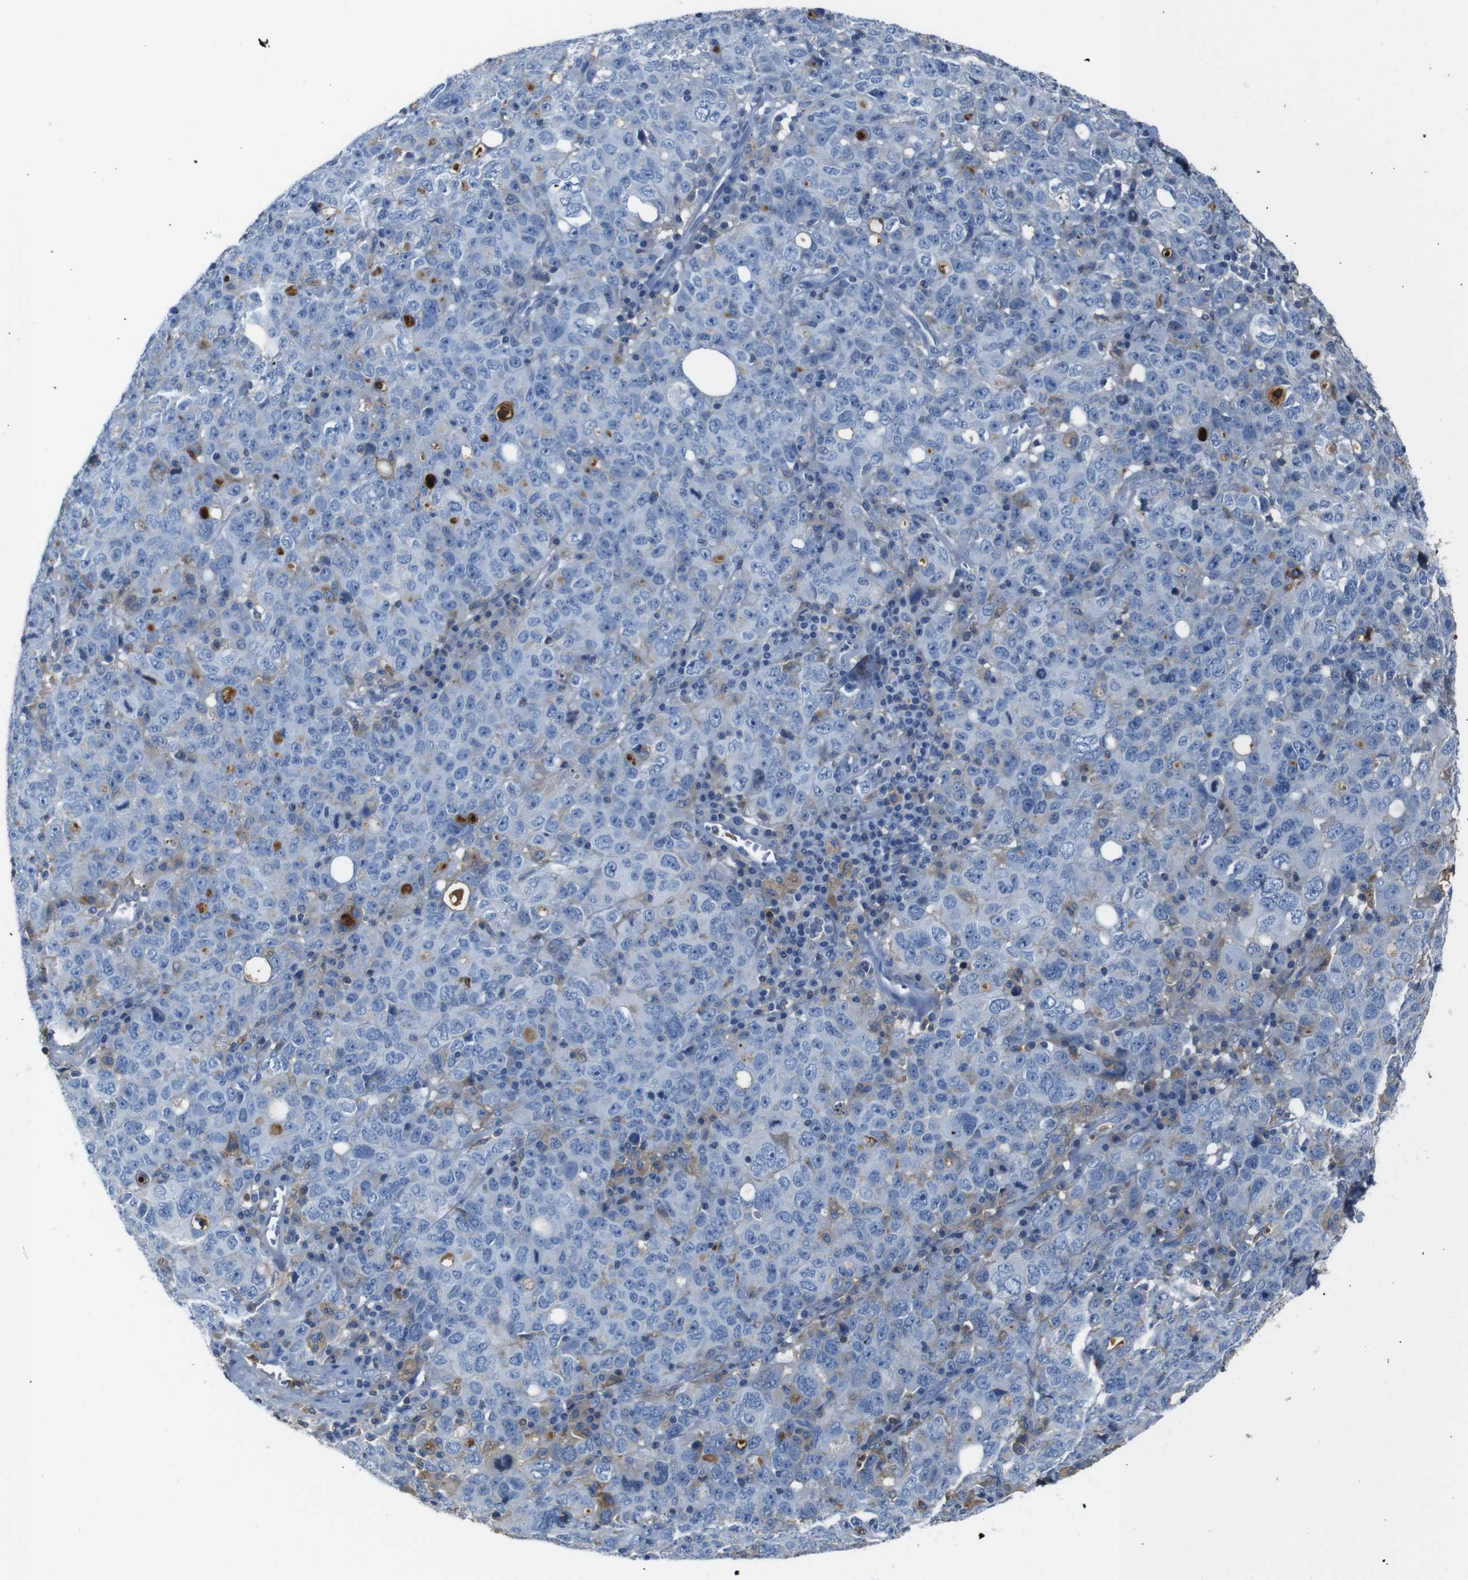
{"staining": {"intensity": "strong", "quantity": "<25%", "location": "cytoplasmic/membranous"}, "tissue": "ovarian cancer", "cell_type": "Tumor cells", "image_type": "cancer", "snomed": [{"axis": "morphology", "description": "Carcinoma, endometroid"}, {"axis": "topography", "description": "Ovary"}], "caption": "Protein positivity by IHC demonstrates strong cytoplasmic/membranous positivity in about <25% of tumor cells in endometroid carcinoma (ovarian). (DAB IHC, brown staining for protein, blue staining for nuclei).", "gene": "SERPINA1", "patient": {"sex": "female", "age": 62}}